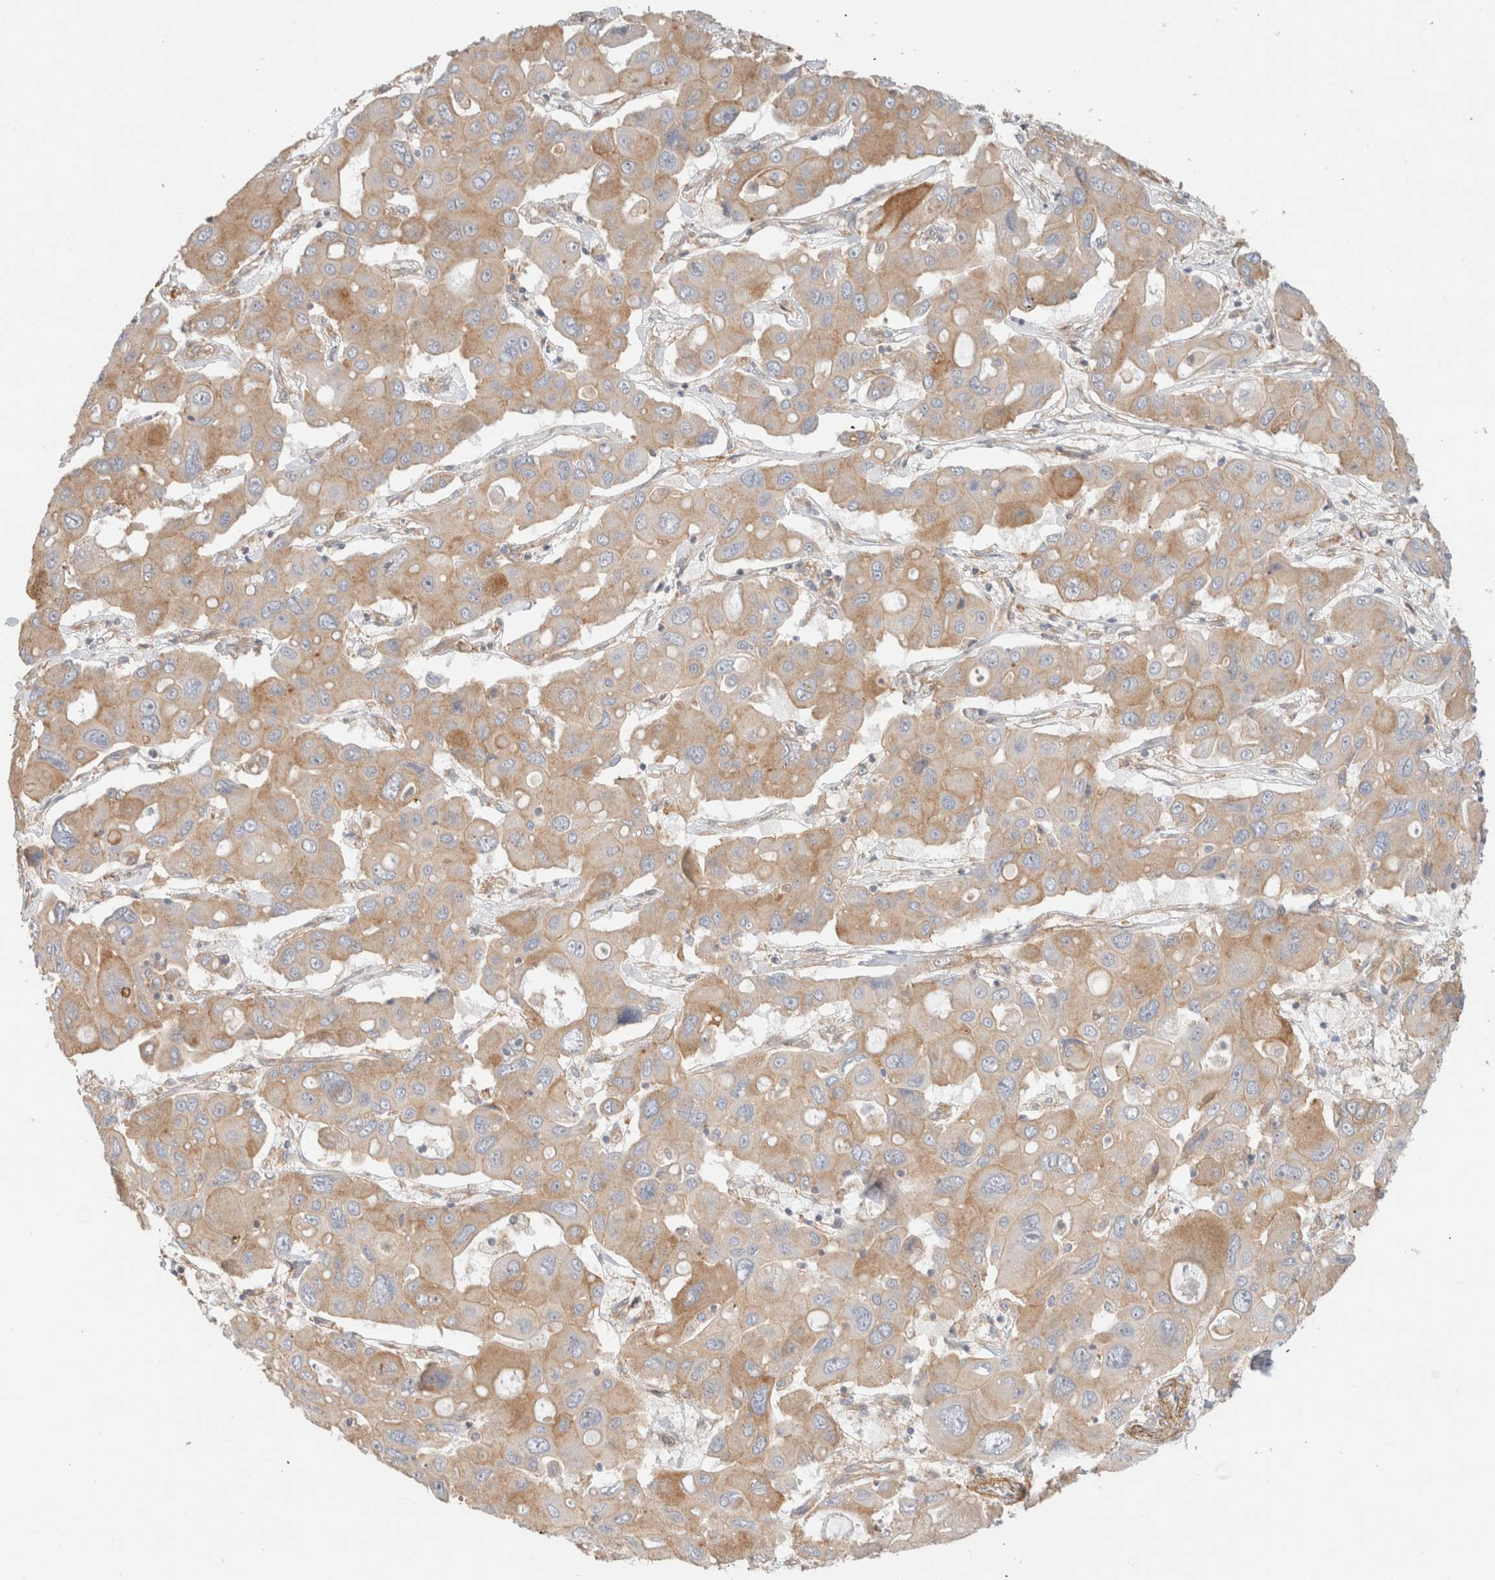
{"staining": {"intensity": "weak", "quantity": ">75%", "location": "cytoplasmic/membranous"}, "tissue": "liver cancer", "cell_type": "Tumor cells", "image_type": "cancer", "snomed": [{"axis": "morphology", "description": "Cholangiocarcinoma"}, {"axis": "topography", "description": "Liver"}], "caption": "Immunohistochemistry histopathology image of neoplastic tissue: cholangiocarcinoma (liver) stained using immunohistochemistry (IHC) exhibits low levels of weak protein expression localized specifically in the cytoplasmic/membranous of tumor cells, appearing as a cytoplasmic/membranous brown color.", "gene": "ID3", "patient": {"sex": "male", "age": 67}}